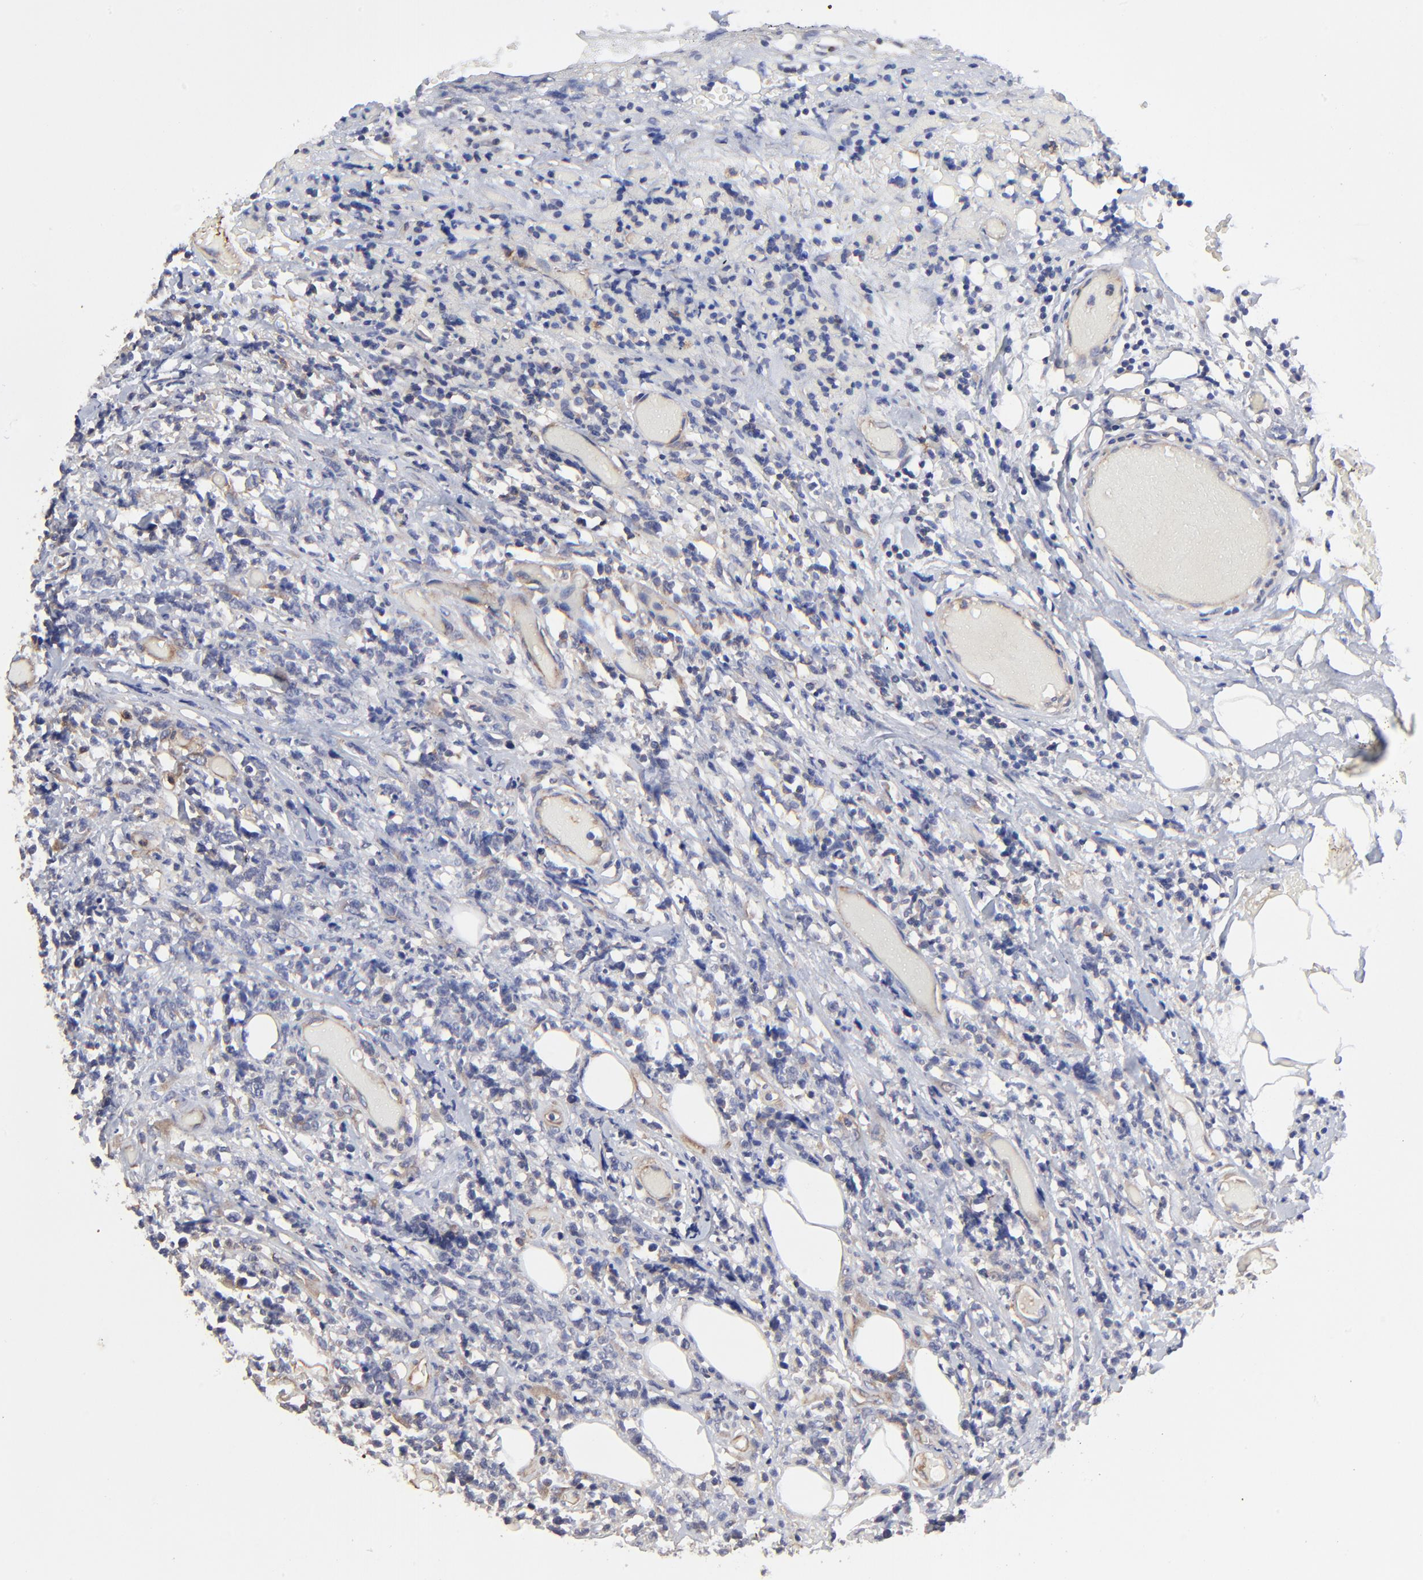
{"staining": {"intensity": "negative", "quantity": "none", "location": "none"}, "tissue": "lymphoma", "cell_type": "Tumor cells", "image_type": "cancer", "snomed": [{"axis": "morphology", "description": "Malignant lymphoma, non-Hodgkin's type, High grade"}, {"axis": "topography", "description": "Colon"}], "caption": "There is no significant positivity in tumor cells of high-grade malignant lymphoma, non-Hodgkin's type. Brightfield microscopy of IHC stained with DAB (3,3'-diaminobenzidine) (brown) and hematoxylin (blue), captured at high magnification.", "gene": "SULF2", "patient": {"sex": "male", "age": 82}}